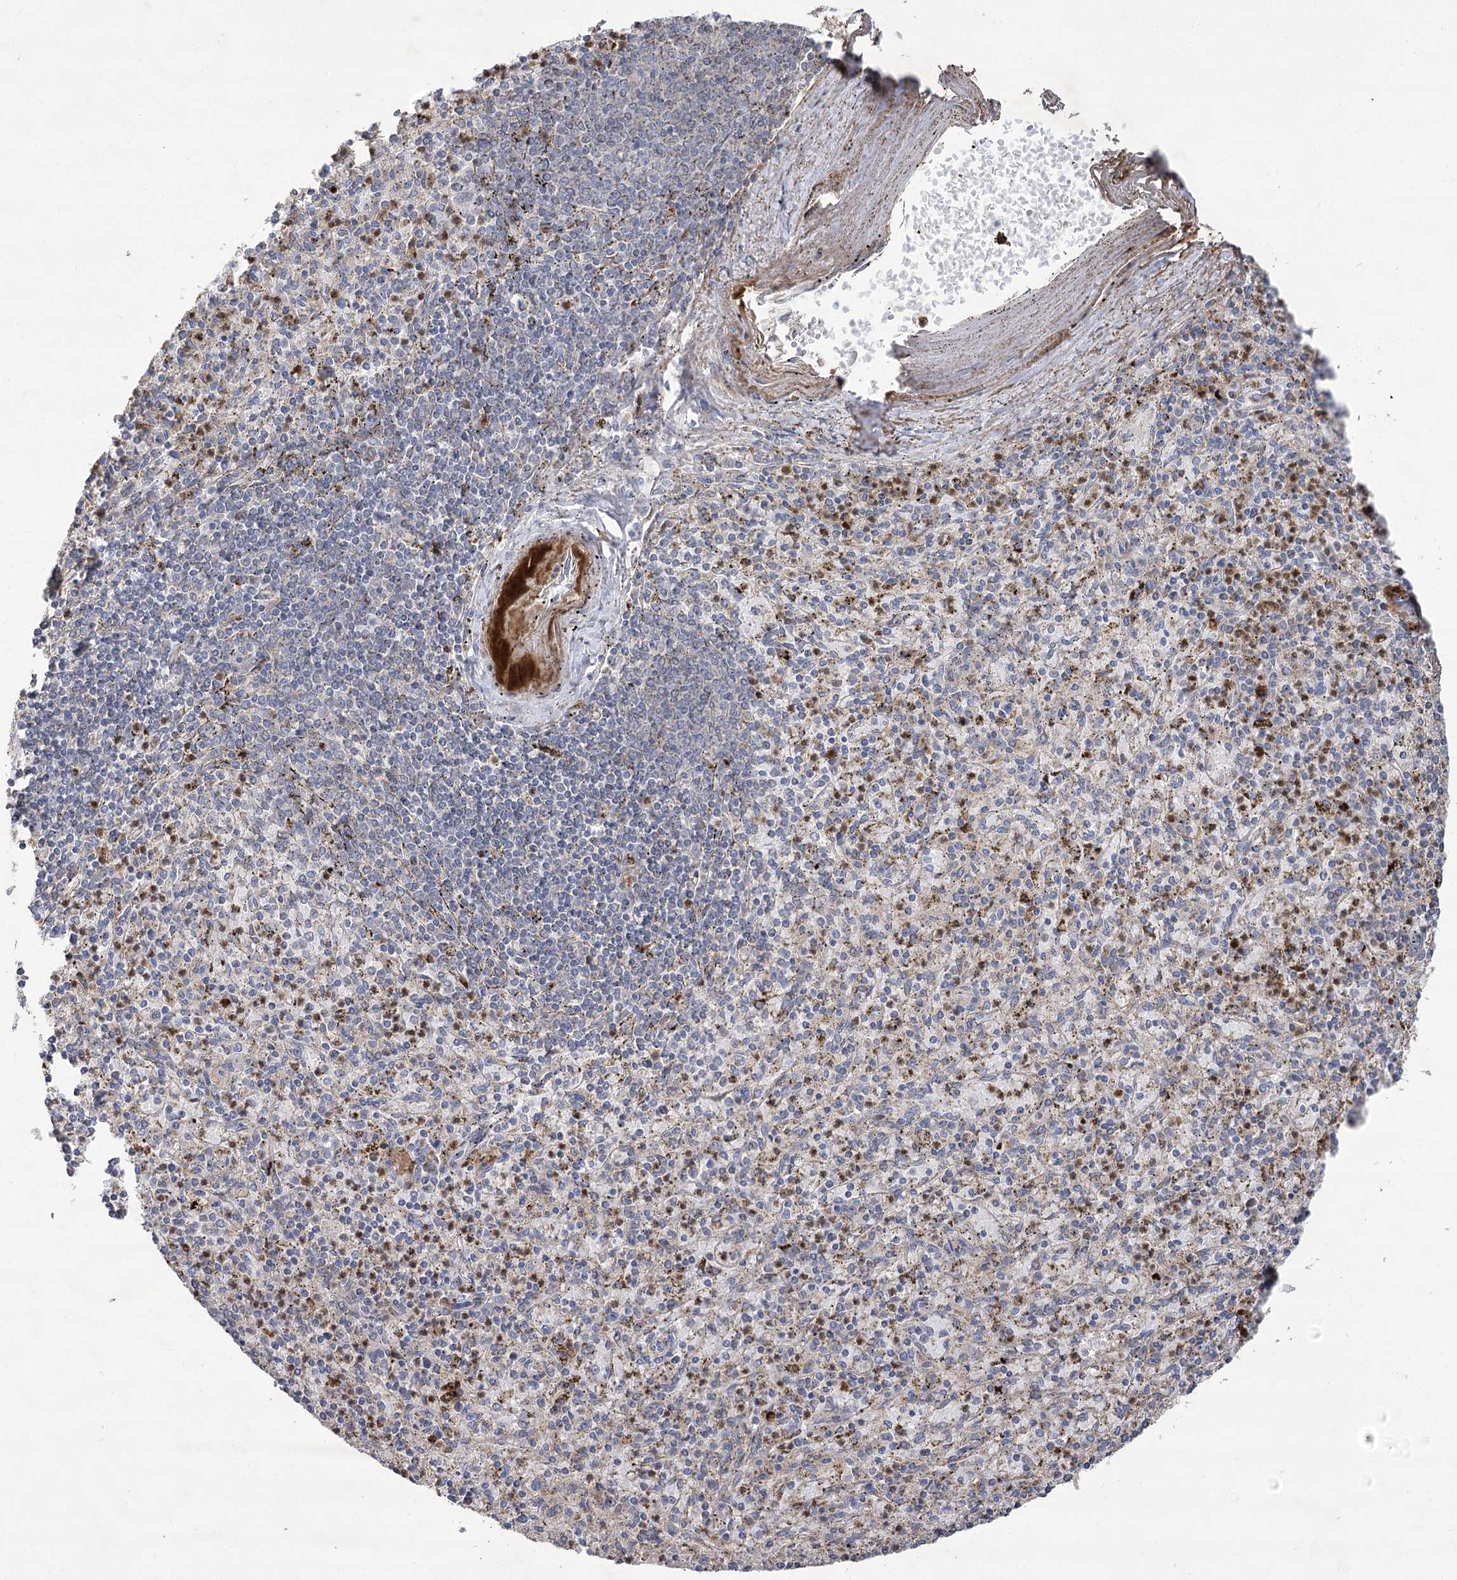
{"staining": {"intensity": "moderate", "quantity": "25%-75%", "location": "cytoplasmic/membranous"}, "tissue": "spleen", "cell_type": "Cells in red pulp", "image_type": "normal", "snomed": [{"axis": "morphology", "description": "Normal tissue, NOS"}, {"axis": "topography", "description": "Spleen"}], "caption": "The micrograph displays immunohistochemical staining of benign spleen. There is moderate cytoplasmic/membranous expression is present in about 25%-75% of cells in red pulp.", "gene": "RNF24", "patient": {"sex": "male", "age": 72}}